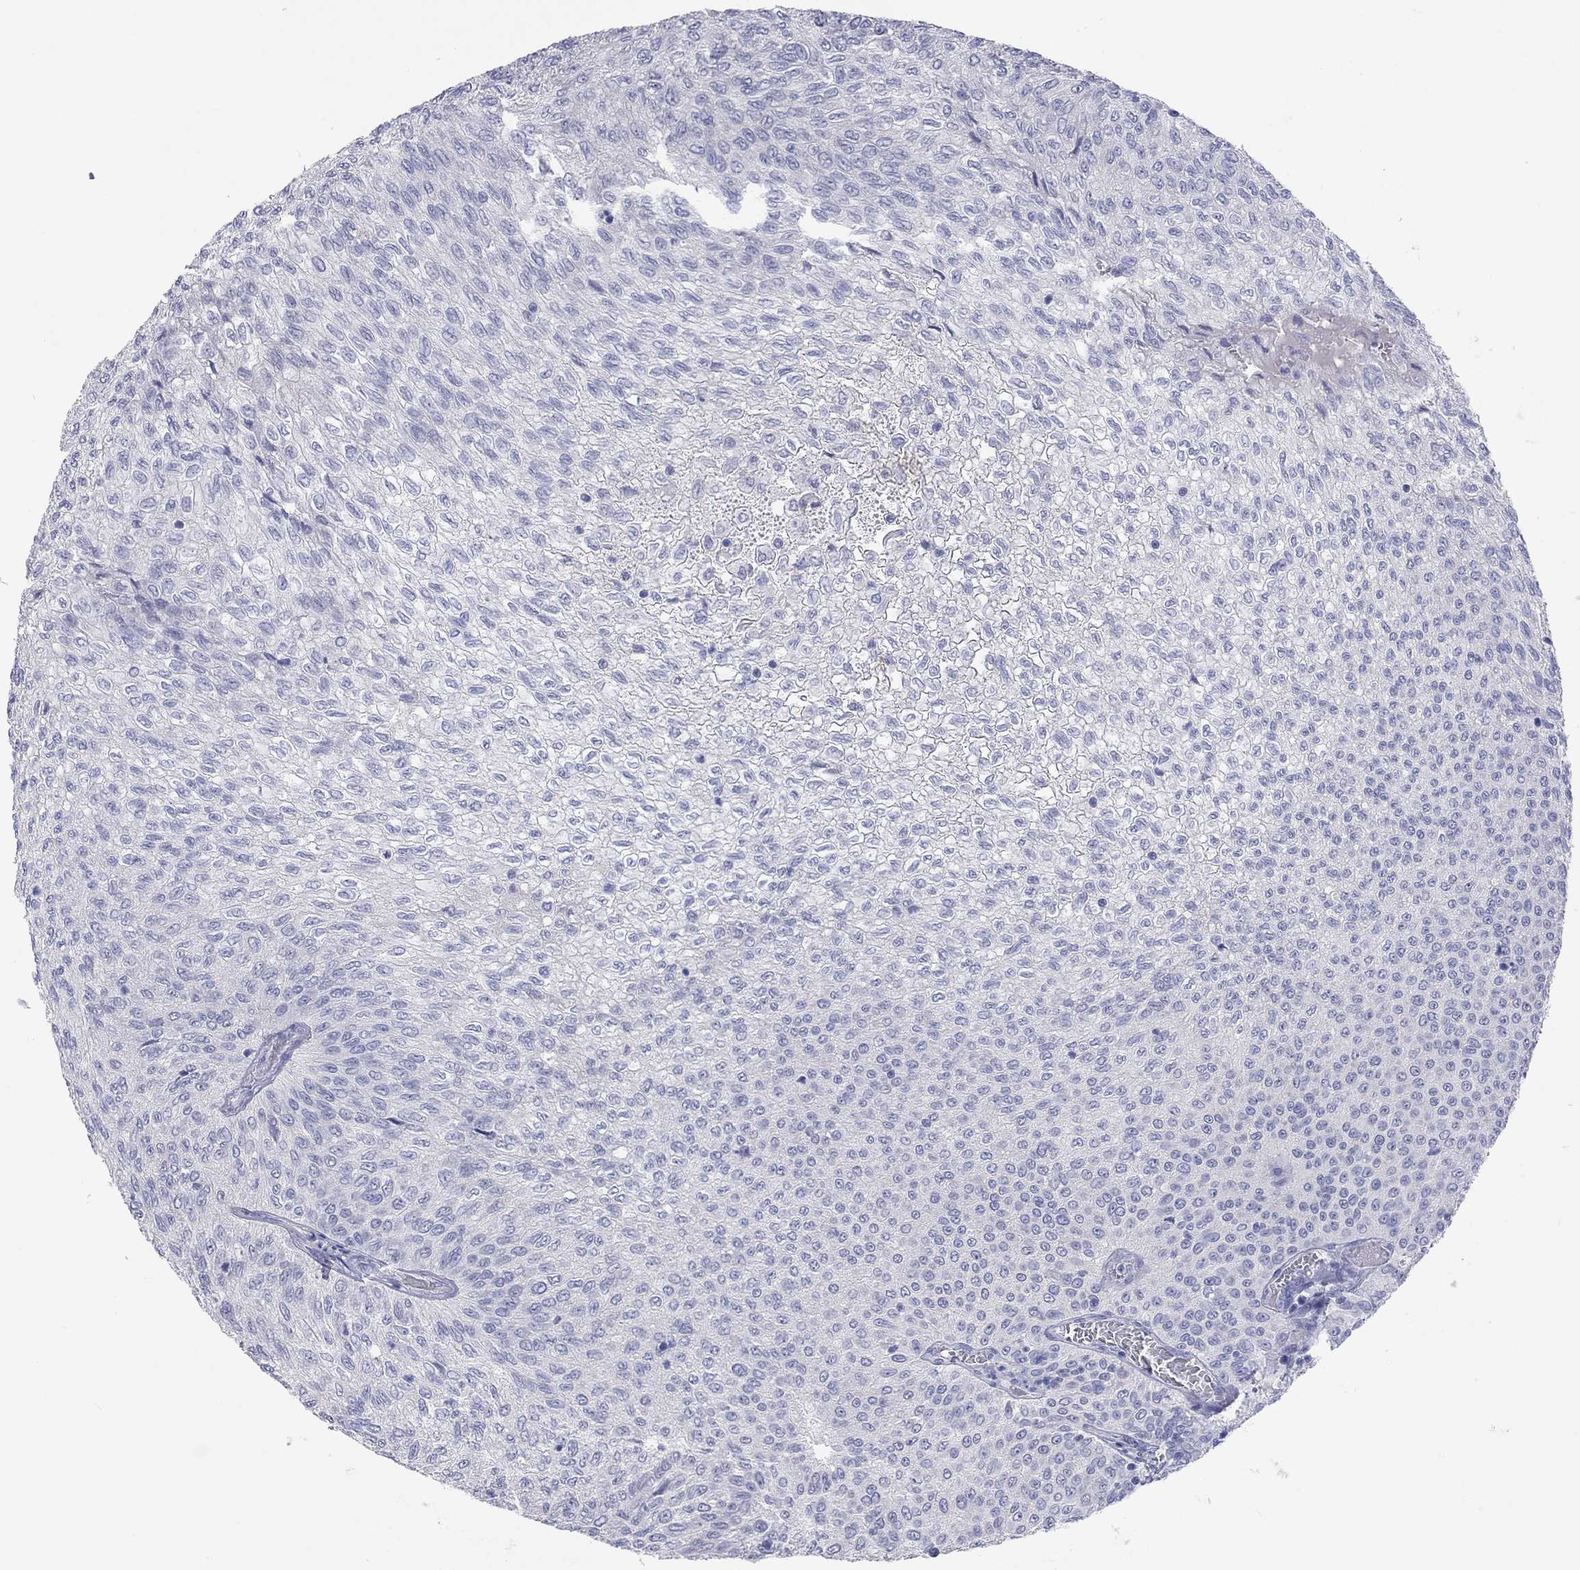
{"staining": {"intensity": "negative", "quantity": "none", "location": "none"}, "tissue": "urothelial cancer", "cell_type": "Tumor cells", "image_type": "cancer", "snomed": [{"axis": "morphology", "description": "Urothelial carcinoma, Low grade"}, {"axis": "topography", "description": "Urinary bladder"}], "caption": "High magnification brightfield microscopy of urothelial cancer stained with DAB (brown) and counterstained with hematoxylin (blue): tumor cells show no significant positivity.", "gene": "PCDHGC5", "patient": {"sex": "male", "age": 78}}